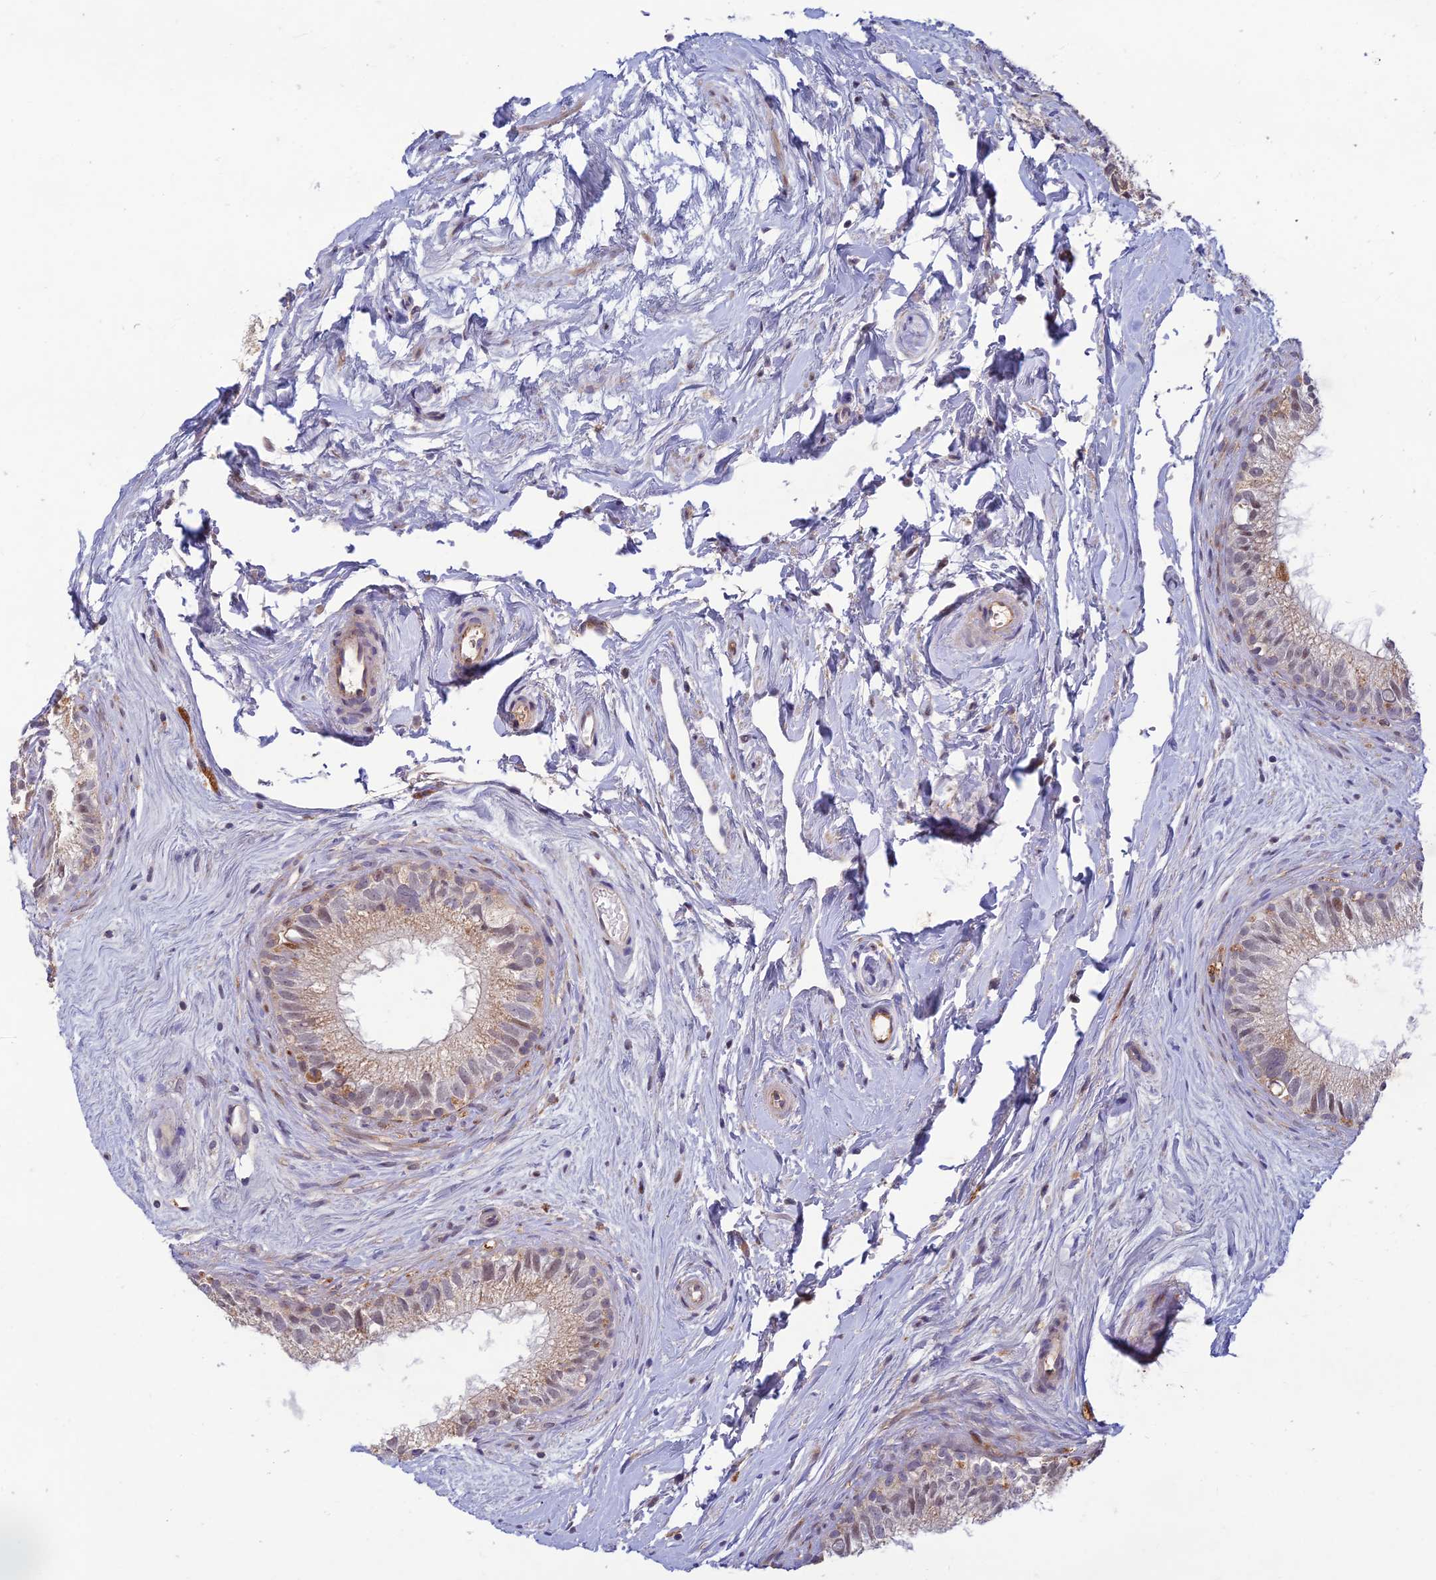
{"staining": {"intensity": "weak", "quantity": "25%-75%", "location": "cytoplasmic/membranous"}, "tissue": "epididymis", "cell_type": "Glandular cells", "image_type": "normal", "snomed": [{"axis": "morphology", "description": "Normal tissue, NOS"}, {"axis": "topography", "description": "Epididymis"}], "caption": "A photomicrograph of human epididymis stained for a protein displays weak cytoplasmic/membranous brown staining in glandular cells. Ihc stains the protein in brown and the nuclei are stained blue.", "gene": "FASTKD5", "patient": {"sex": "male", "age": 71}}